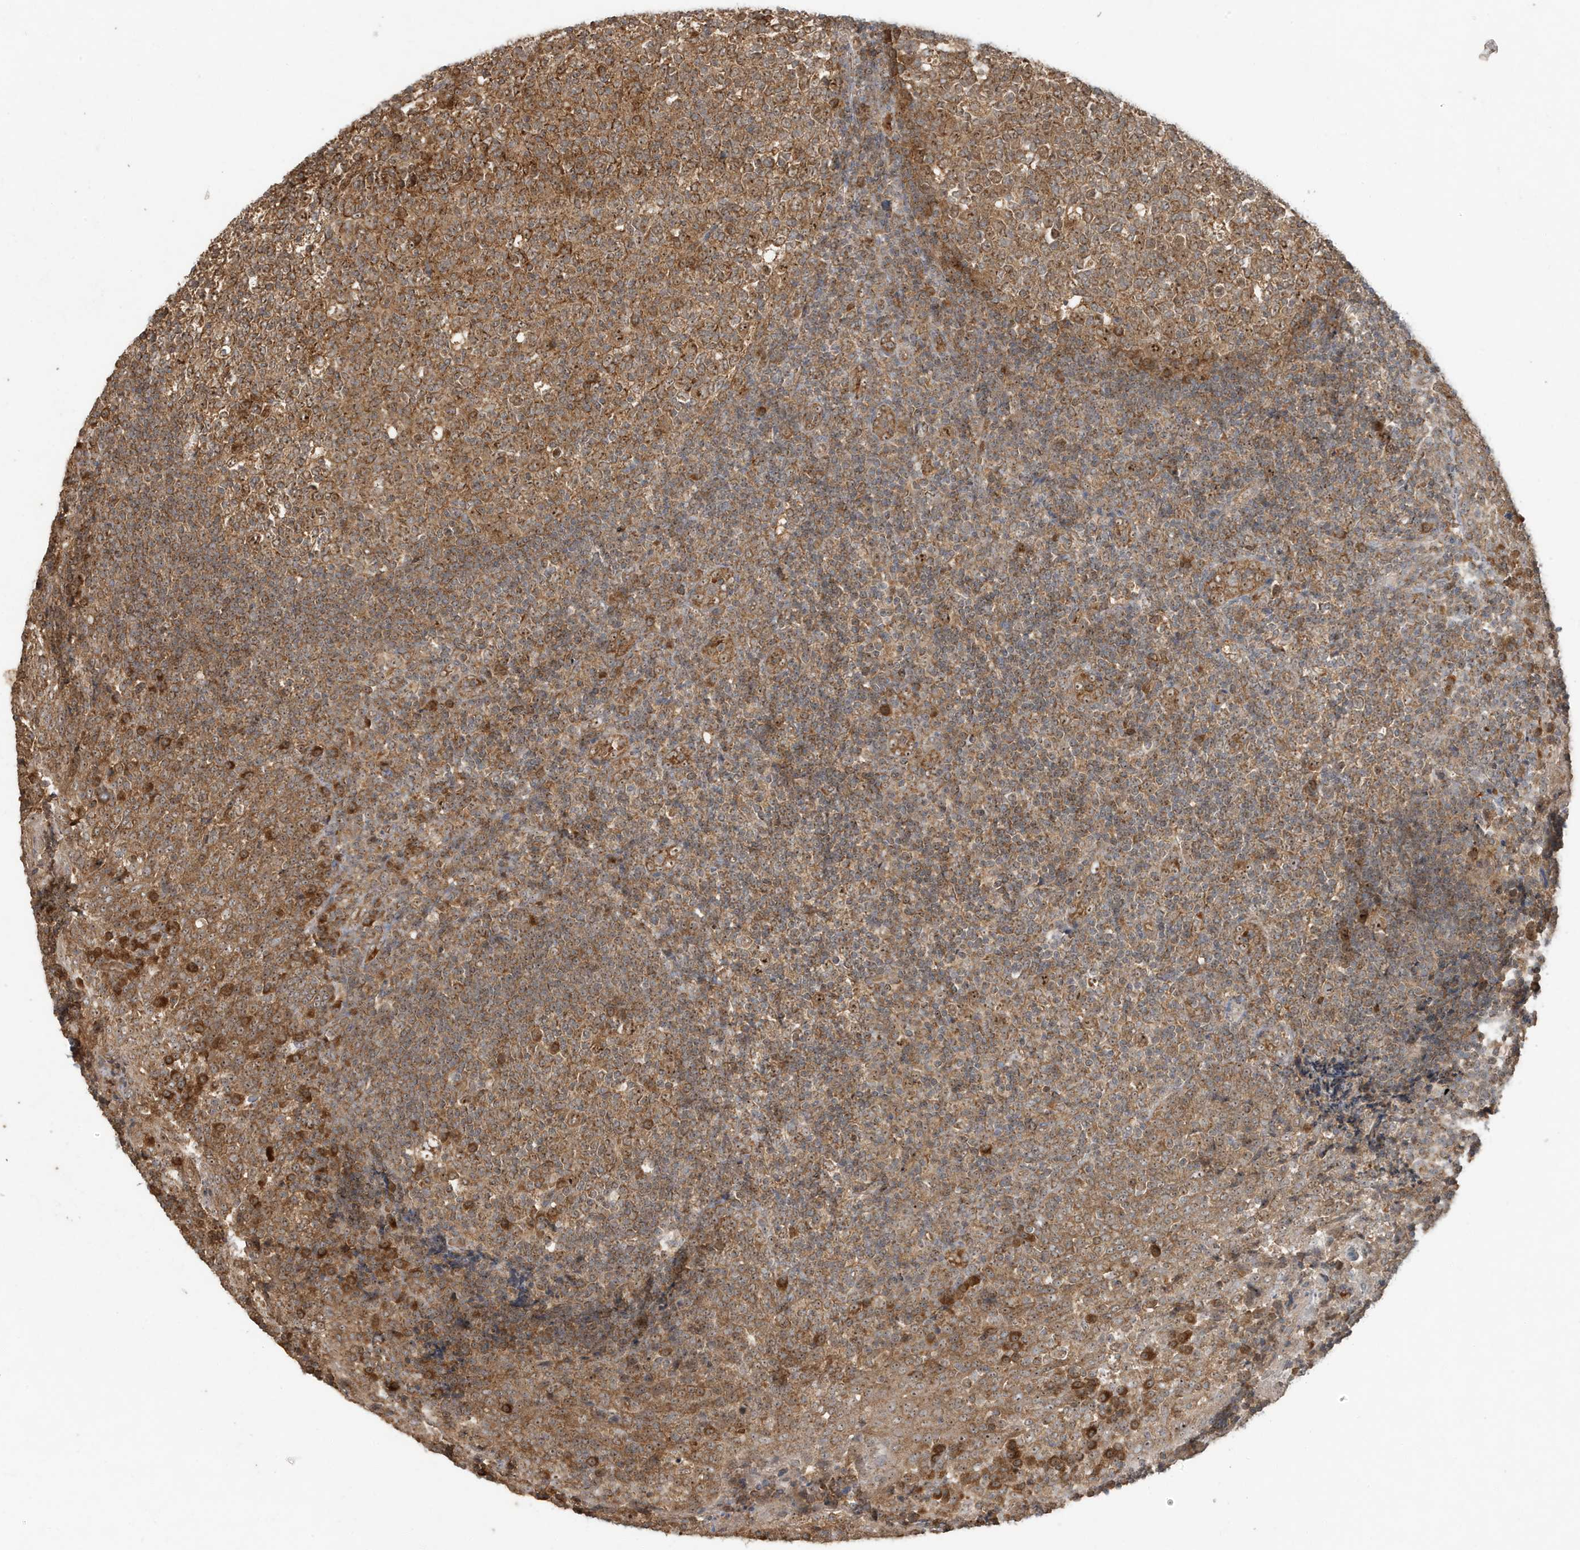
{"staining": {"intensity": "moderate", "quantity": ">75%", "location": "cytoplasmic/membranous,nuclear"}, "tissue": "tonsil", "cell_type": "Germinal center cells", "image_type": "normal", "snomed": [{"axis": "morphology", "description": "Normal tissue, NOS"}, {"axis": "topography", "description": "Tonsil"}], "caption": "This photomicrograph exhibits immunohistochemistry (IHC) staining of unremarkable tonsil, with medium moderate cytoplasmic/membranous,nuclear expression in approximately >75% of germinal center cells.", "gene": "ABCB9", "patient": {"sex": "female", "age": 19}}